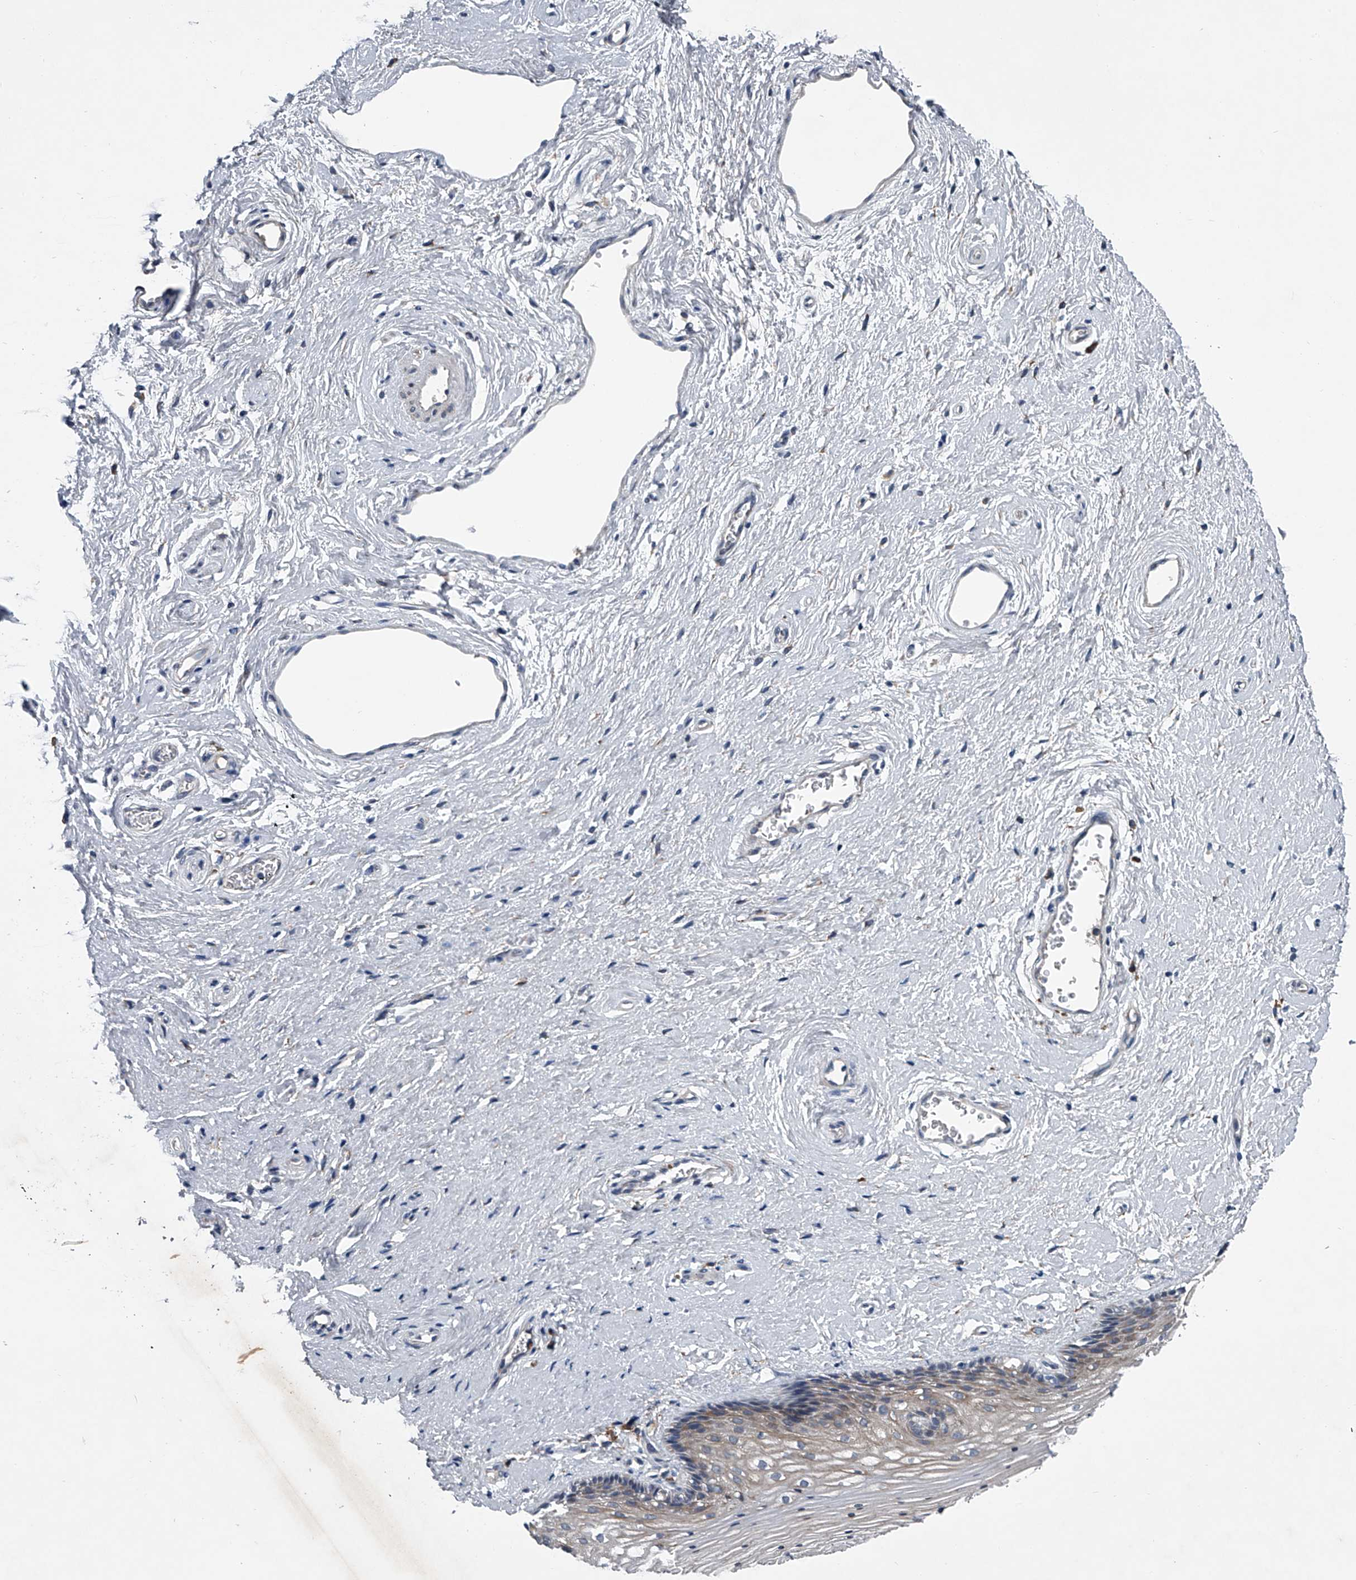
{"staining": {"intensity": "weak", "quantity": "<25%", "location": "cytoplasmic/membranous"}, "tissue": "vagina", "cell_type": "Squamous epithelial cells", "image_type": "normal", "snomed": [{"axis": "morphology", "description": "Normal tissue, NOS"}, {"axis": "topography", "description": "Vagina"}], "caption": "Protein analysis of benign vagina displays no significant expression in squamous epithelial cells.", "gene": "ABCG1", "patient": {"sex": "female", "age": 46}}